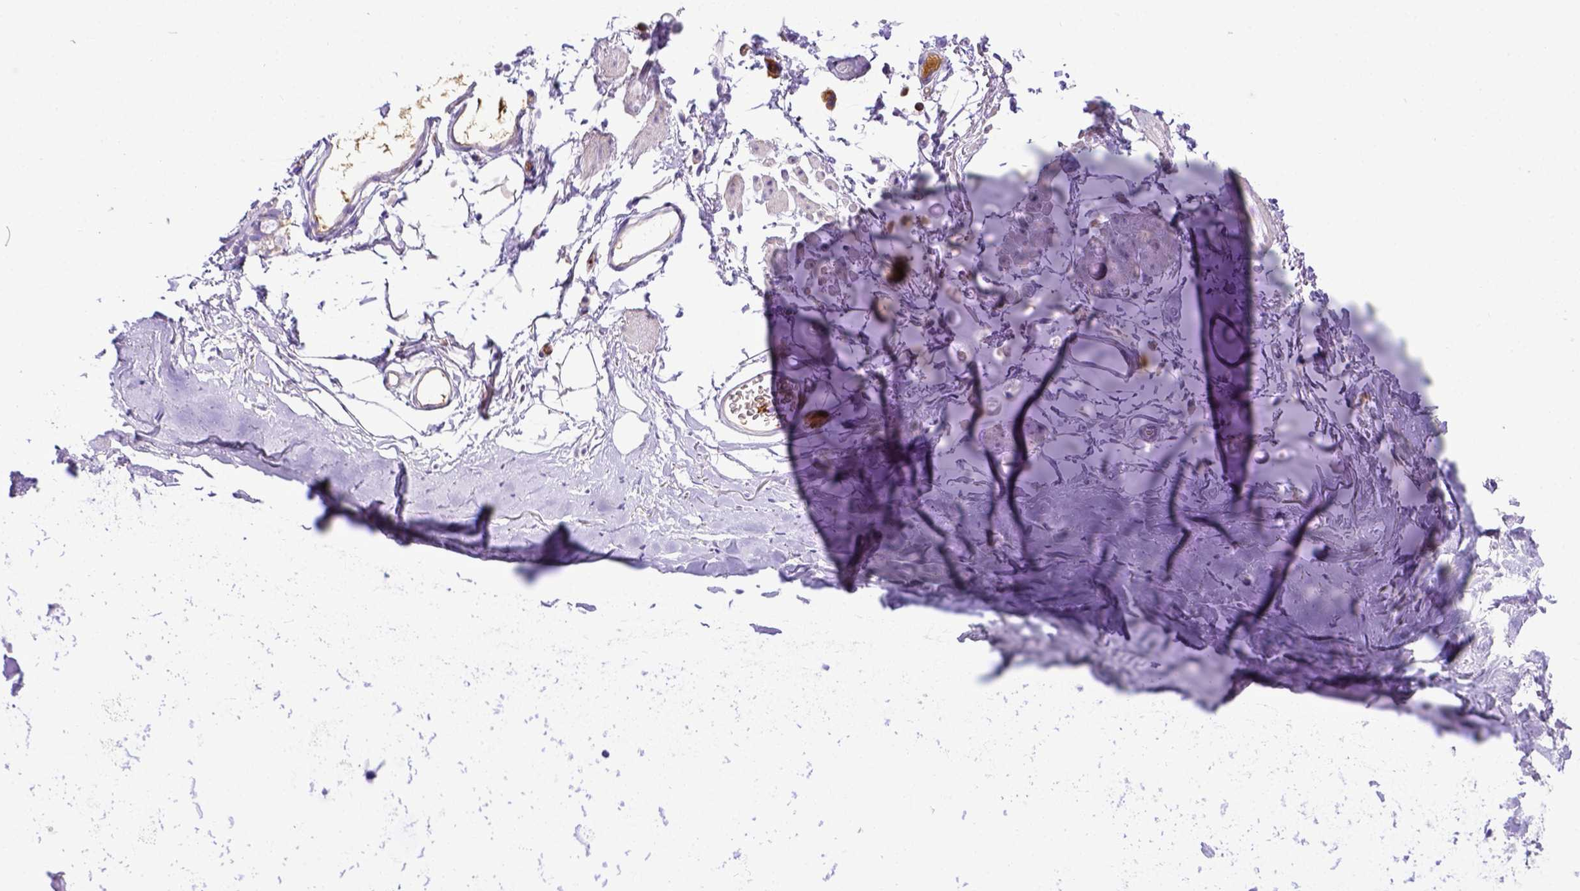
{"staining": {"intensity": "negative", "quantity": "none", "location": "none"}, "tissue": "adipose tissue", "cell_type": "Adipocytes", "image_type": "normal", "snomed": [{"axis": "morphology", "description": "Normal tissue, NOS"}, {"axis": "topography", "description": "Cartilage tissue"}, {"axis": "topography", "description": "Bronchus"}], "caption": "Immunohistochemistry (IHC) image of normal adipose tissue stained for a protein (brown), which exhibits no staining in adipocytes. Nuclei are stained in blue.", "gene": "CFAP300", "patient": {"sex": "female", "age": 79}}